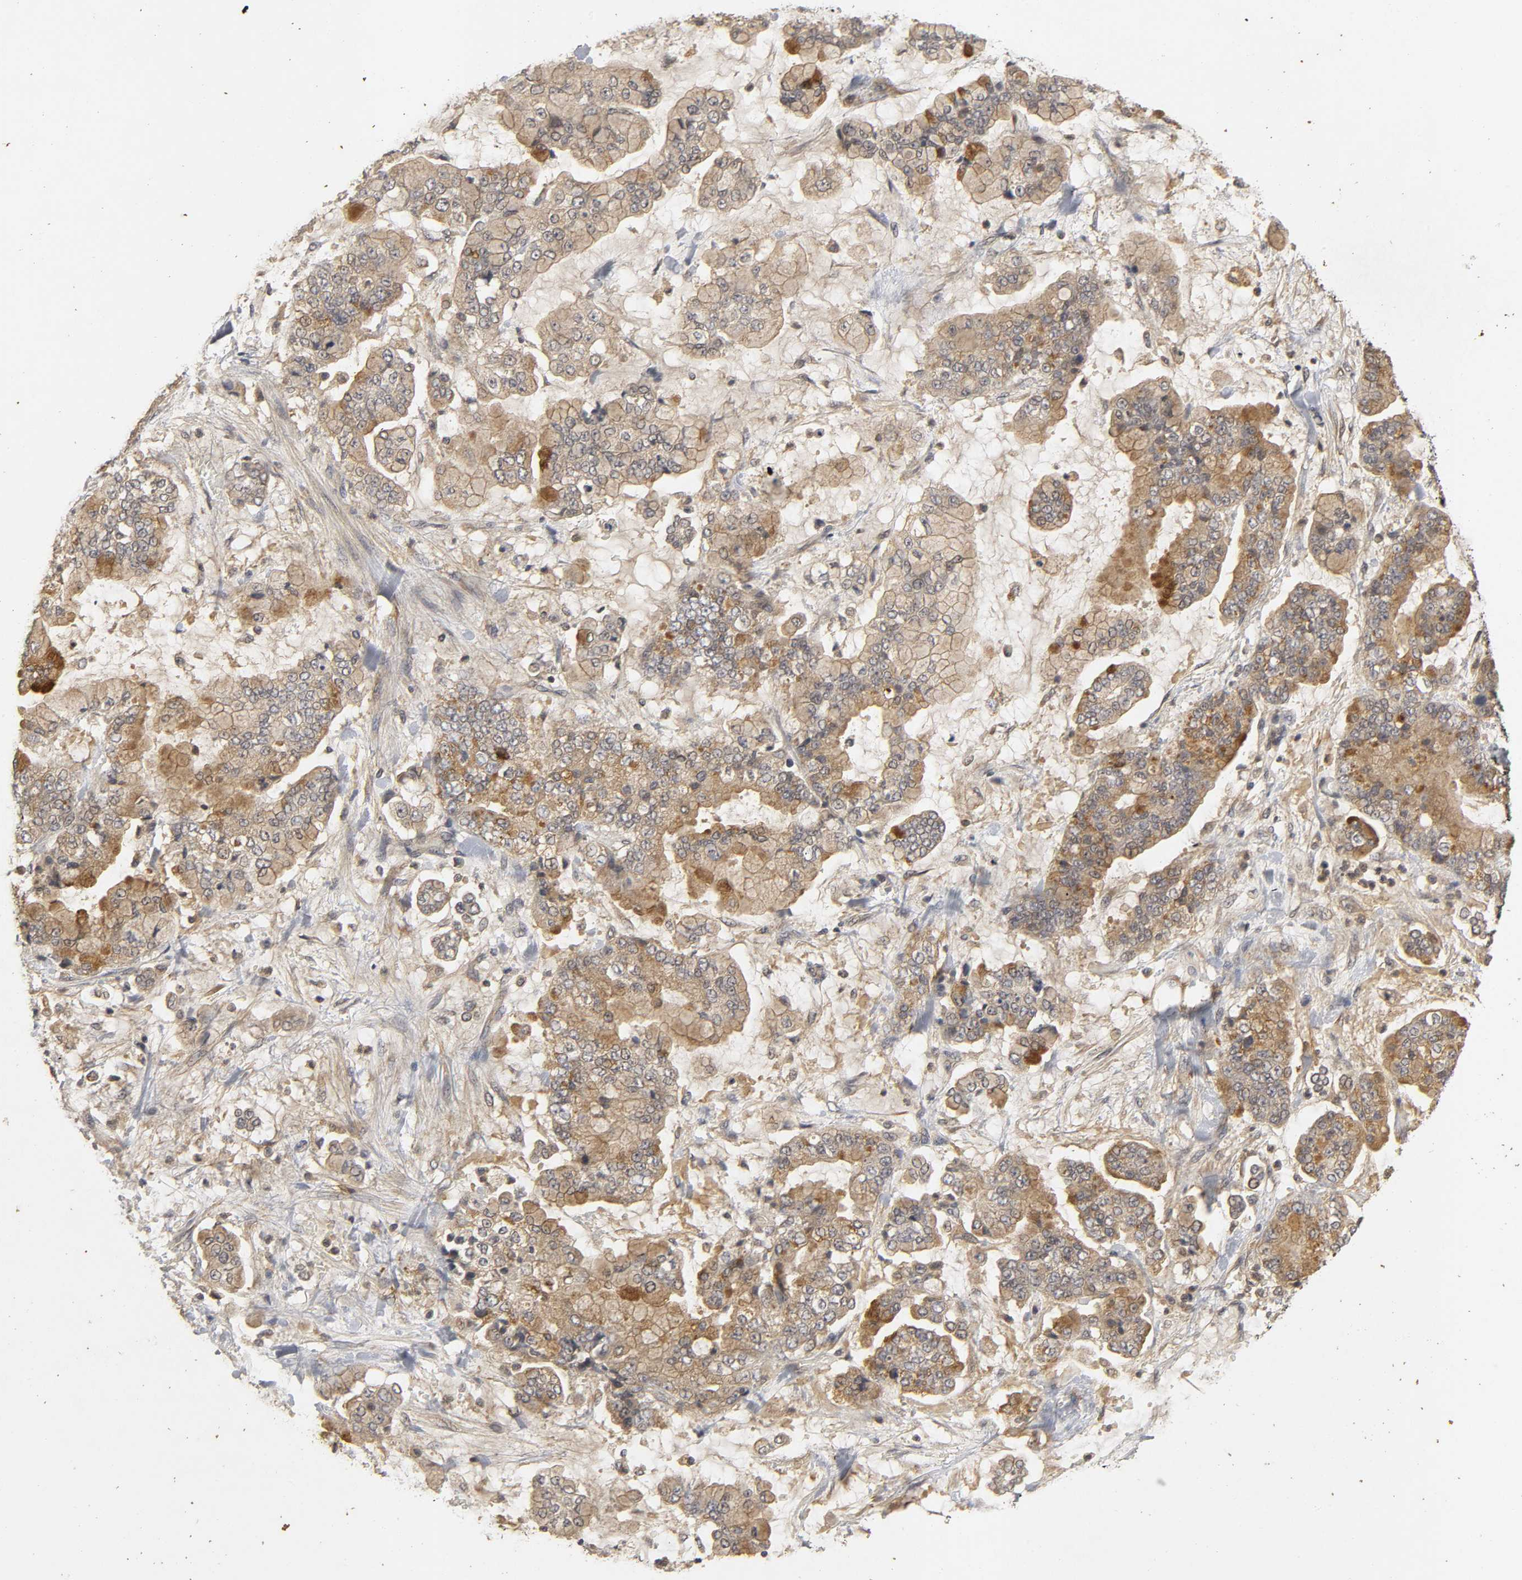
{"staining": {"intensity": "moderate", "quantity": "25%-75%", "location": "cytoplasmic/membranous"}, "tissue": "stomach cancer", "cell_type": "Tumor cells", "image_type": "cancer", "snomed": [{"axis": "morphology", "description": "Normal tissue, NOS"}, {"axis": "morphology", "description": "Adenocarcinoma, NOS"}, {"axis": "topography", "description": "Stomach, upper"}, {"axis": "topography", "description": "Stomach"}], "caption": "Adenocarcinoma (stomach) stained with a brown dye reveals moderate cytoplasmic/membranous positive staining in about 25%-75% of tumor cells.", "gene": "TRAF6", "patient": {"sex": "male", "age": 76}}